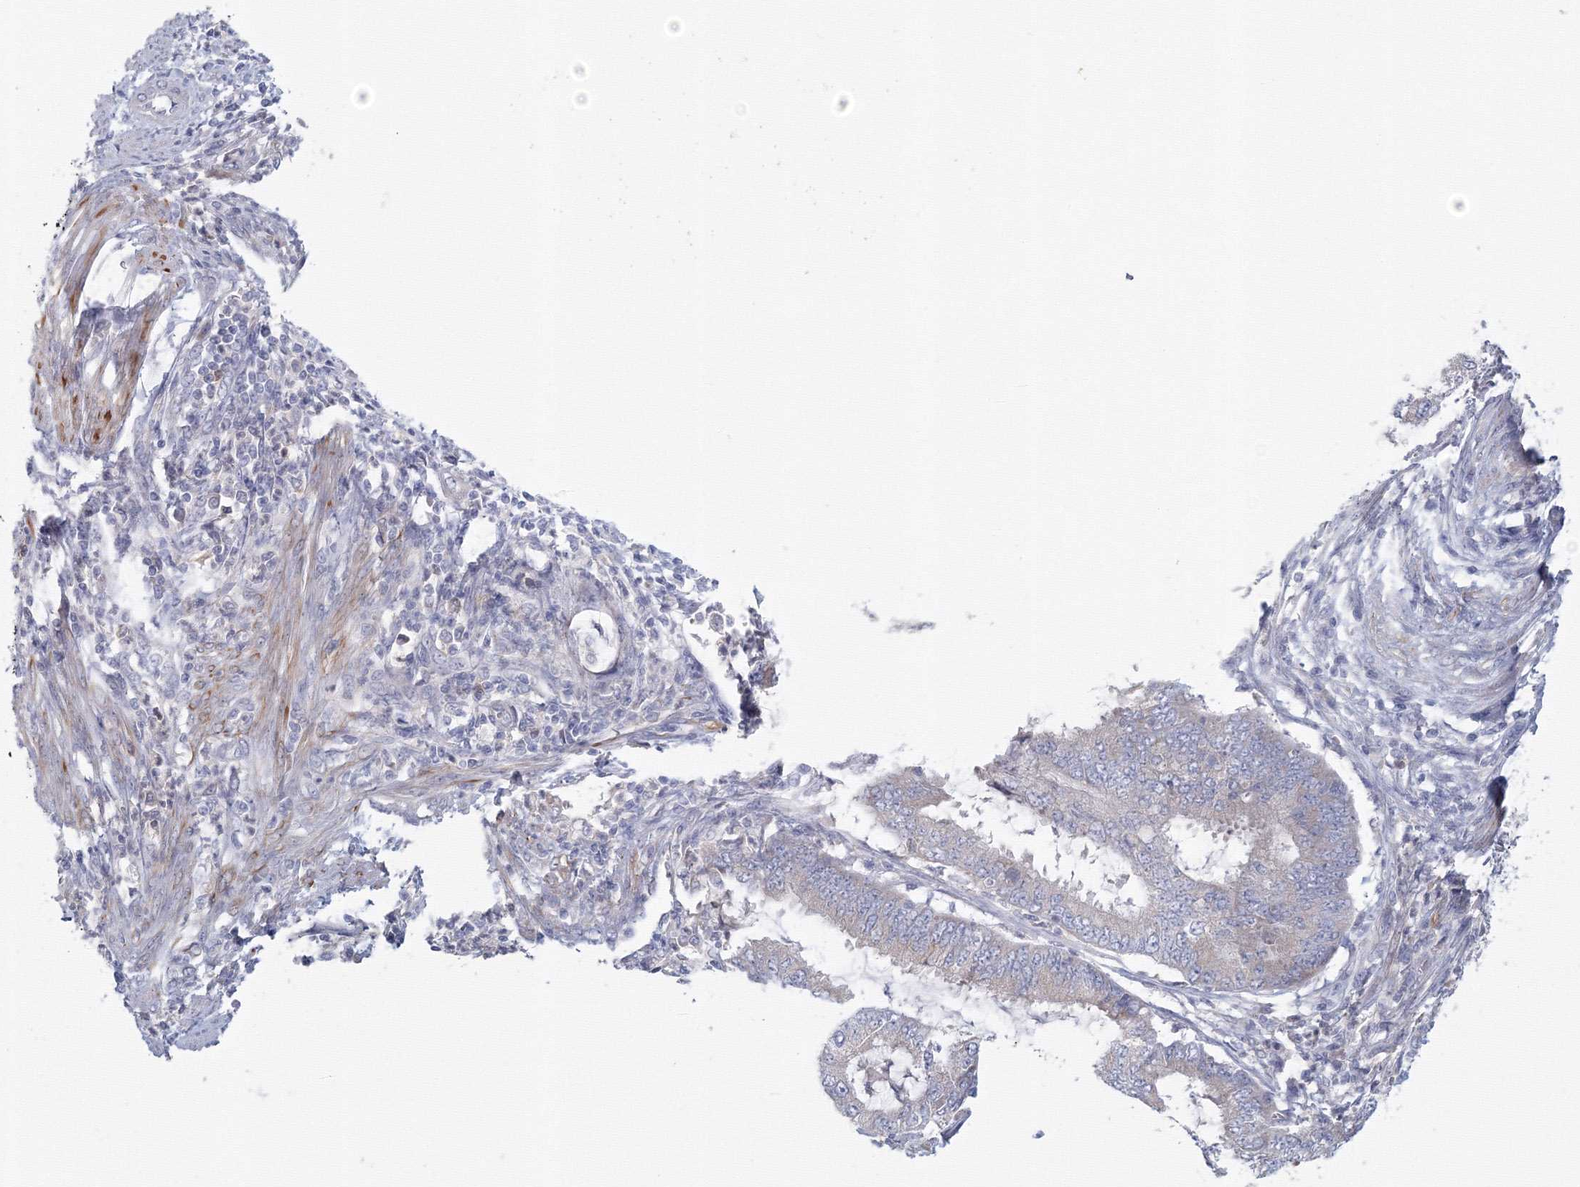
{"staining": {"intensity": "negative", "quantity": "none", "location": "none"}, "tissue": "endometrial cancer", "cell_type": "Tumor cells", "image_type": "cancer", "snomed": [{"axis": "morphology", "description": "Adenocarcinoma, NOS"}, {"axis": "topography", "description": "Endometrium"}], "caption": "Image shows no significant protein positivity in tumor cells of endometrial cancer (adenocarcinoma). (Immunohistochemistry (ihc), brightfield microscopy, high magnification).", "gene": "TACC2", "patient": {"sex": "female", "age": 49}}